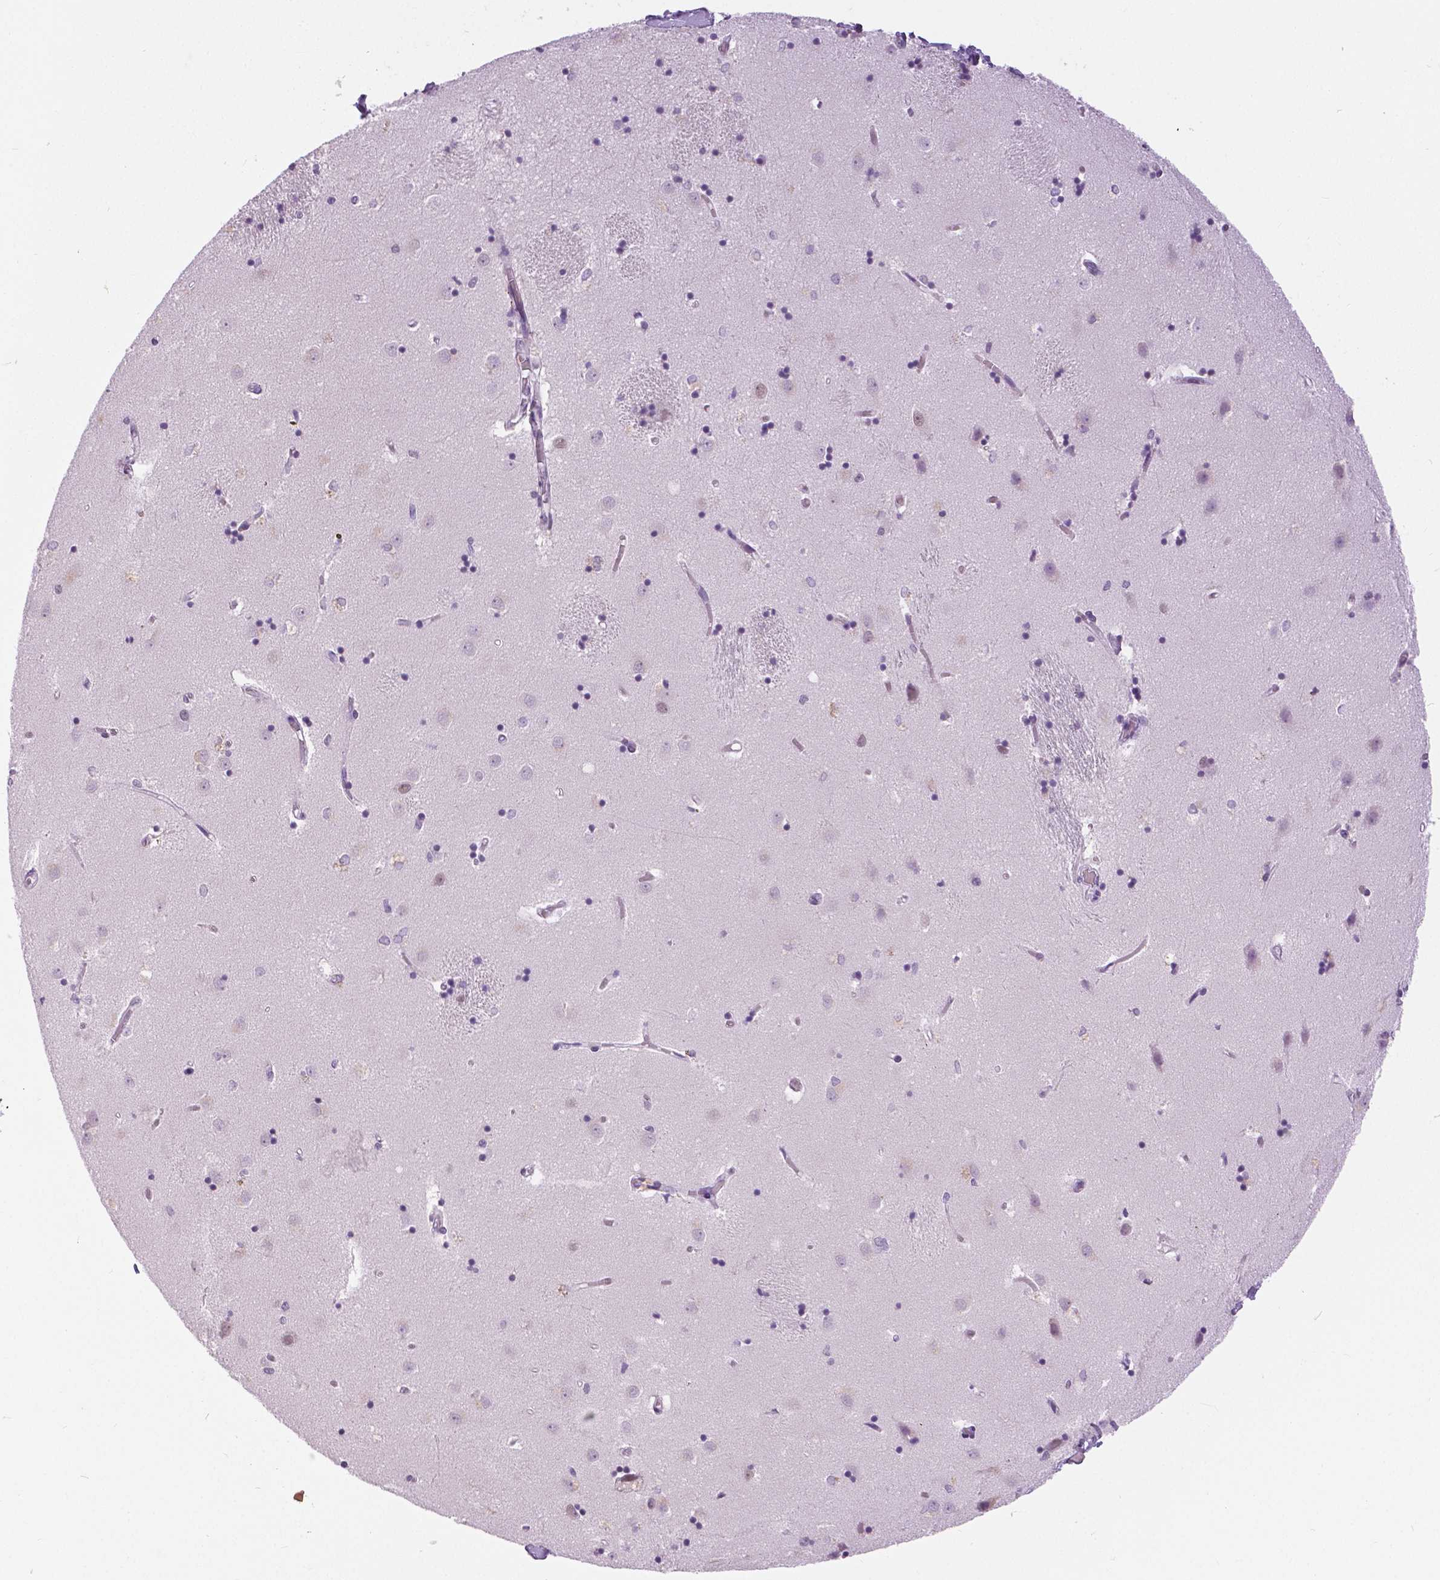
{"staining": {"intensity": "negative", "quantity": "none", "location": "none"}, "tissue": "caudate", "cell_type": "Glial cells", "image_type": "normal", "snomed": [{"axis": "morphology", "description": "Normal tissue, NOS"}, {"axis": "topography", "description": "Lateral ventricle wall"}], "caption": "Human caudate stained for a protein using immunohistochemistry displays no staining in glial cells.", "gene": "MYOM1", "patient": {"sex": "male", "age": 54}}